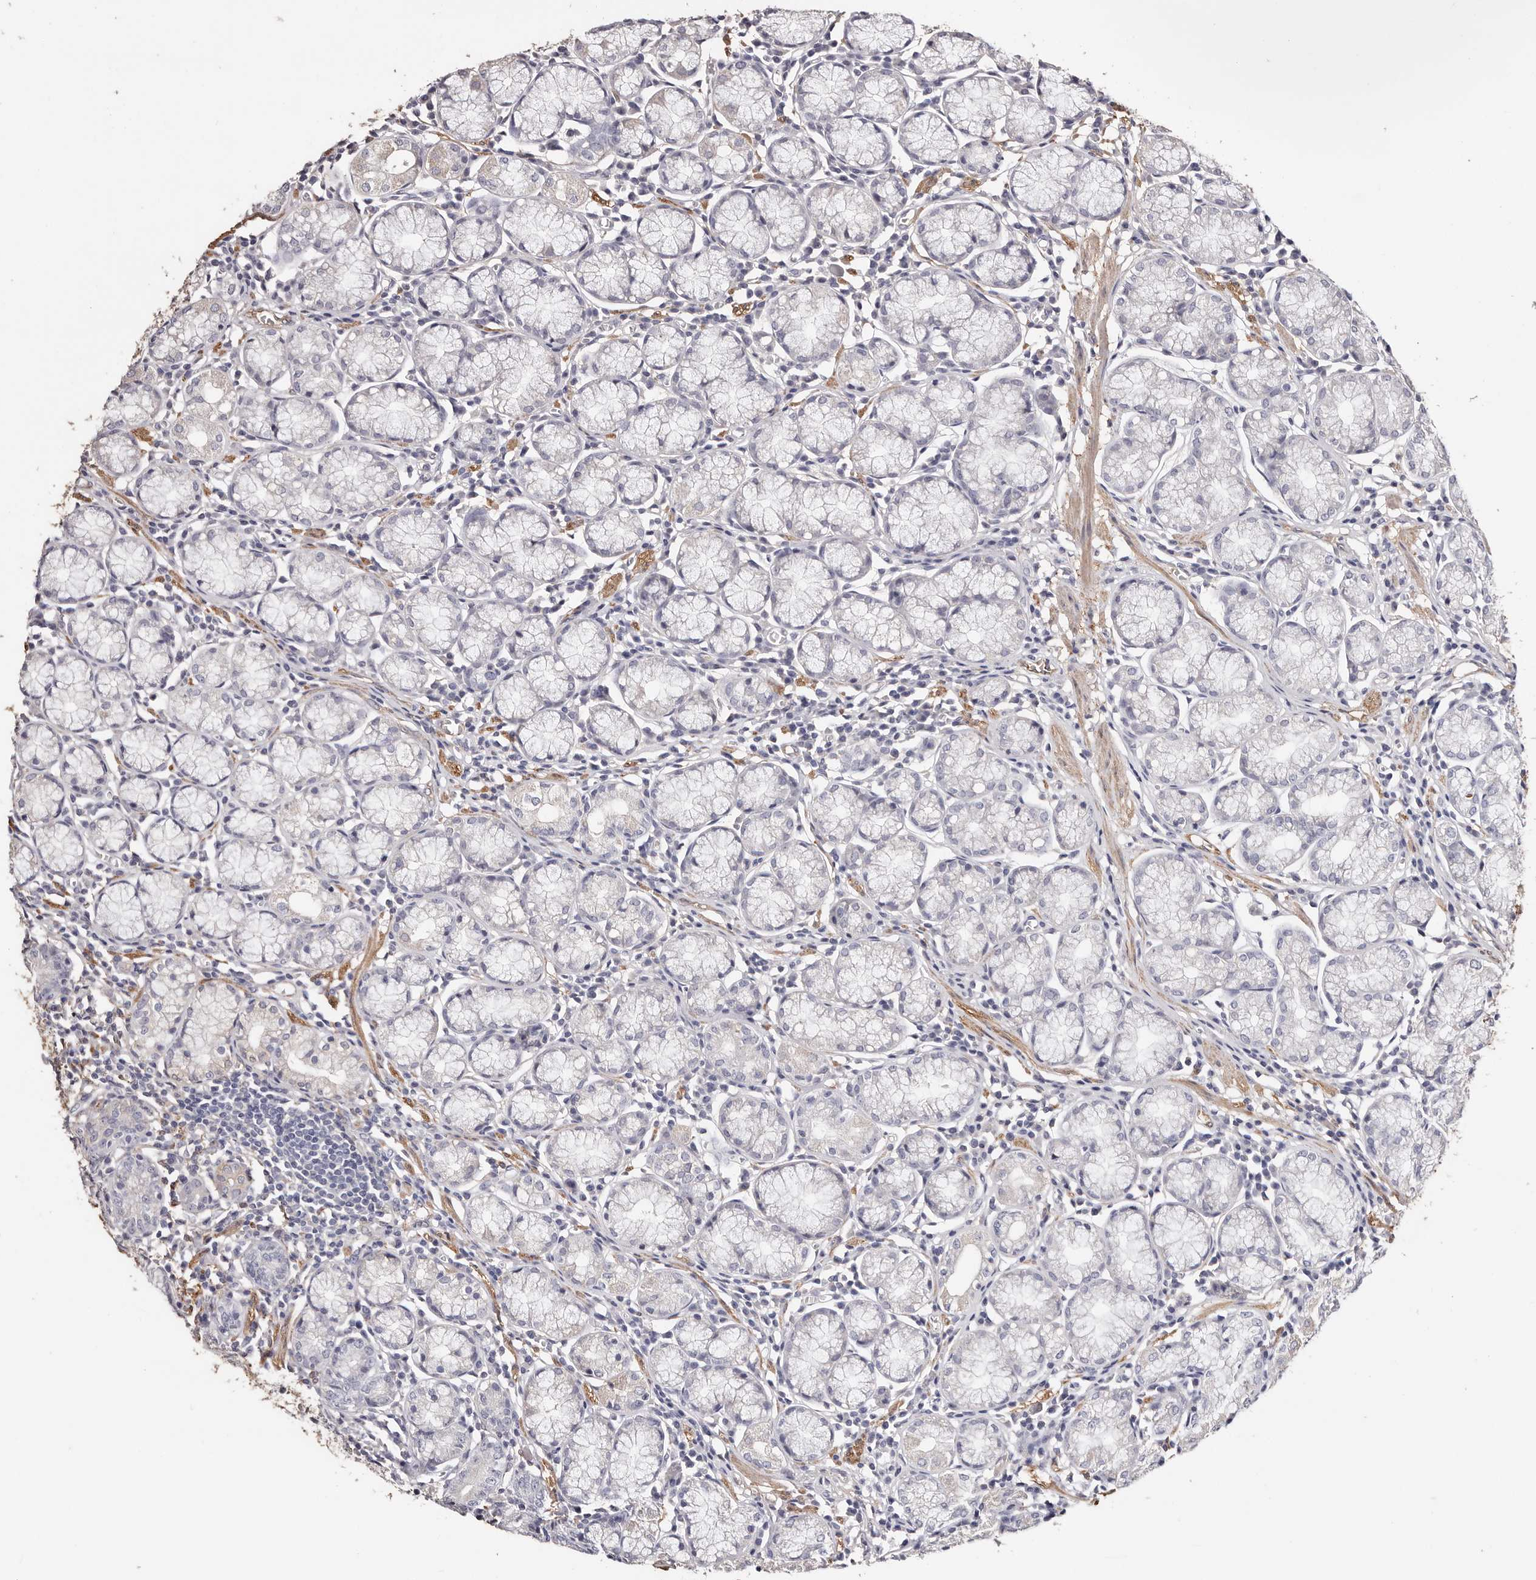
{"staining": {"intensity": "weak", "quantity": "<25%", "location": "cytoplasmic/membranous"}, "tissue": "stomach", "cell_type": "Glandular cells", "image_type": "normal", "snomed": [{"axis": "morphology", "description": "Normal tissue, NOS"}, {"axis": "topography", "description": "Stomach"}], "caption": "The histopathology image displays no significant positivity in glandular cells of stomach.", "gene": "TGM2", "patient": {"sex": "male", "age": 55}}